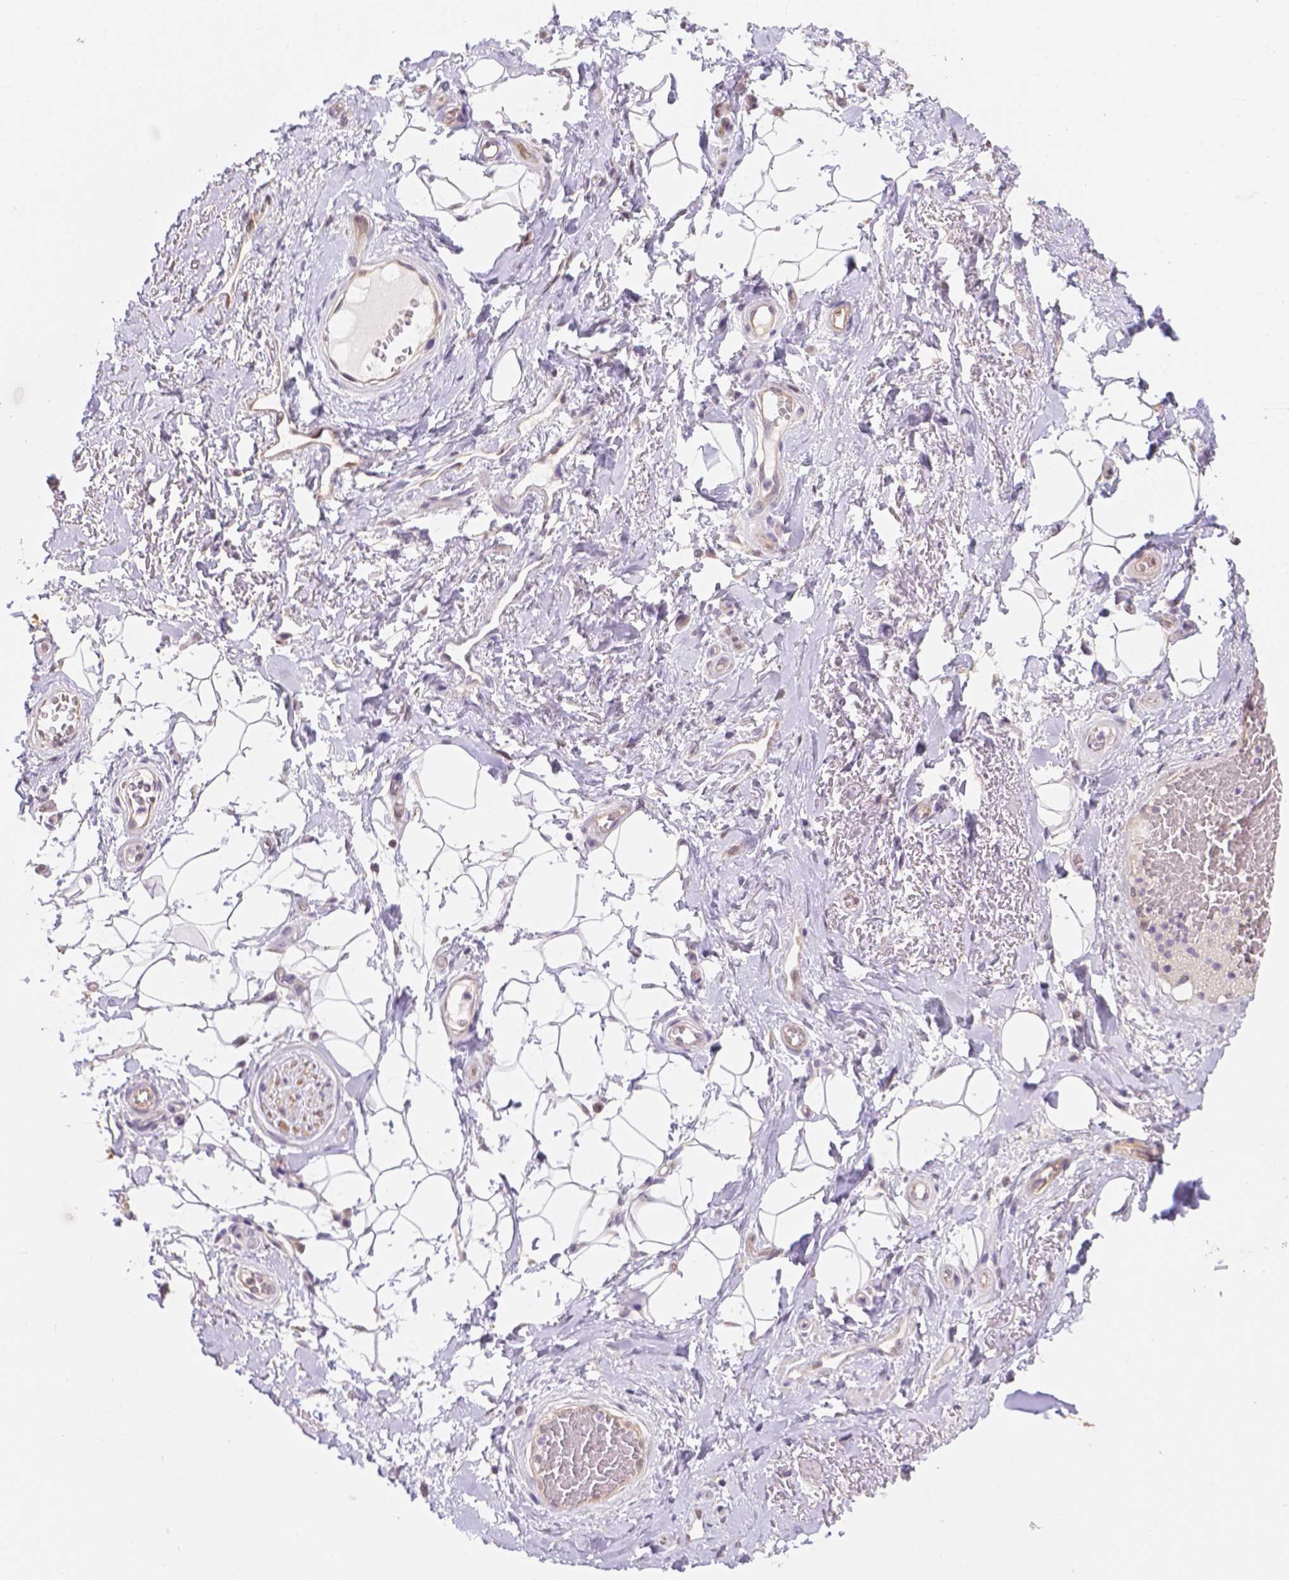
{"staining": {"intensity": "weak", "quantity": ">75%", "location": "cytoplasmic/membranous,nuclear"}, "tissue": "adipose tissue", "cell_type": "Adipocytes", "image_type": "normal", "snomed": [{"axis": "morphology", "description": "Normal tissue, NOS"}, {"axis": "topography", "description": "Anal"}, {"axis": "topography", "description": "Peripheral nerve tissue"}], "caption": "A photomicrograph of adipose tissue stained for a protein displays weak cytoplasmic/membranous,nuclear brown staining in adipocytes.", "gene": "NXPE2", "patient": {"sex": "male", "age": 53}}